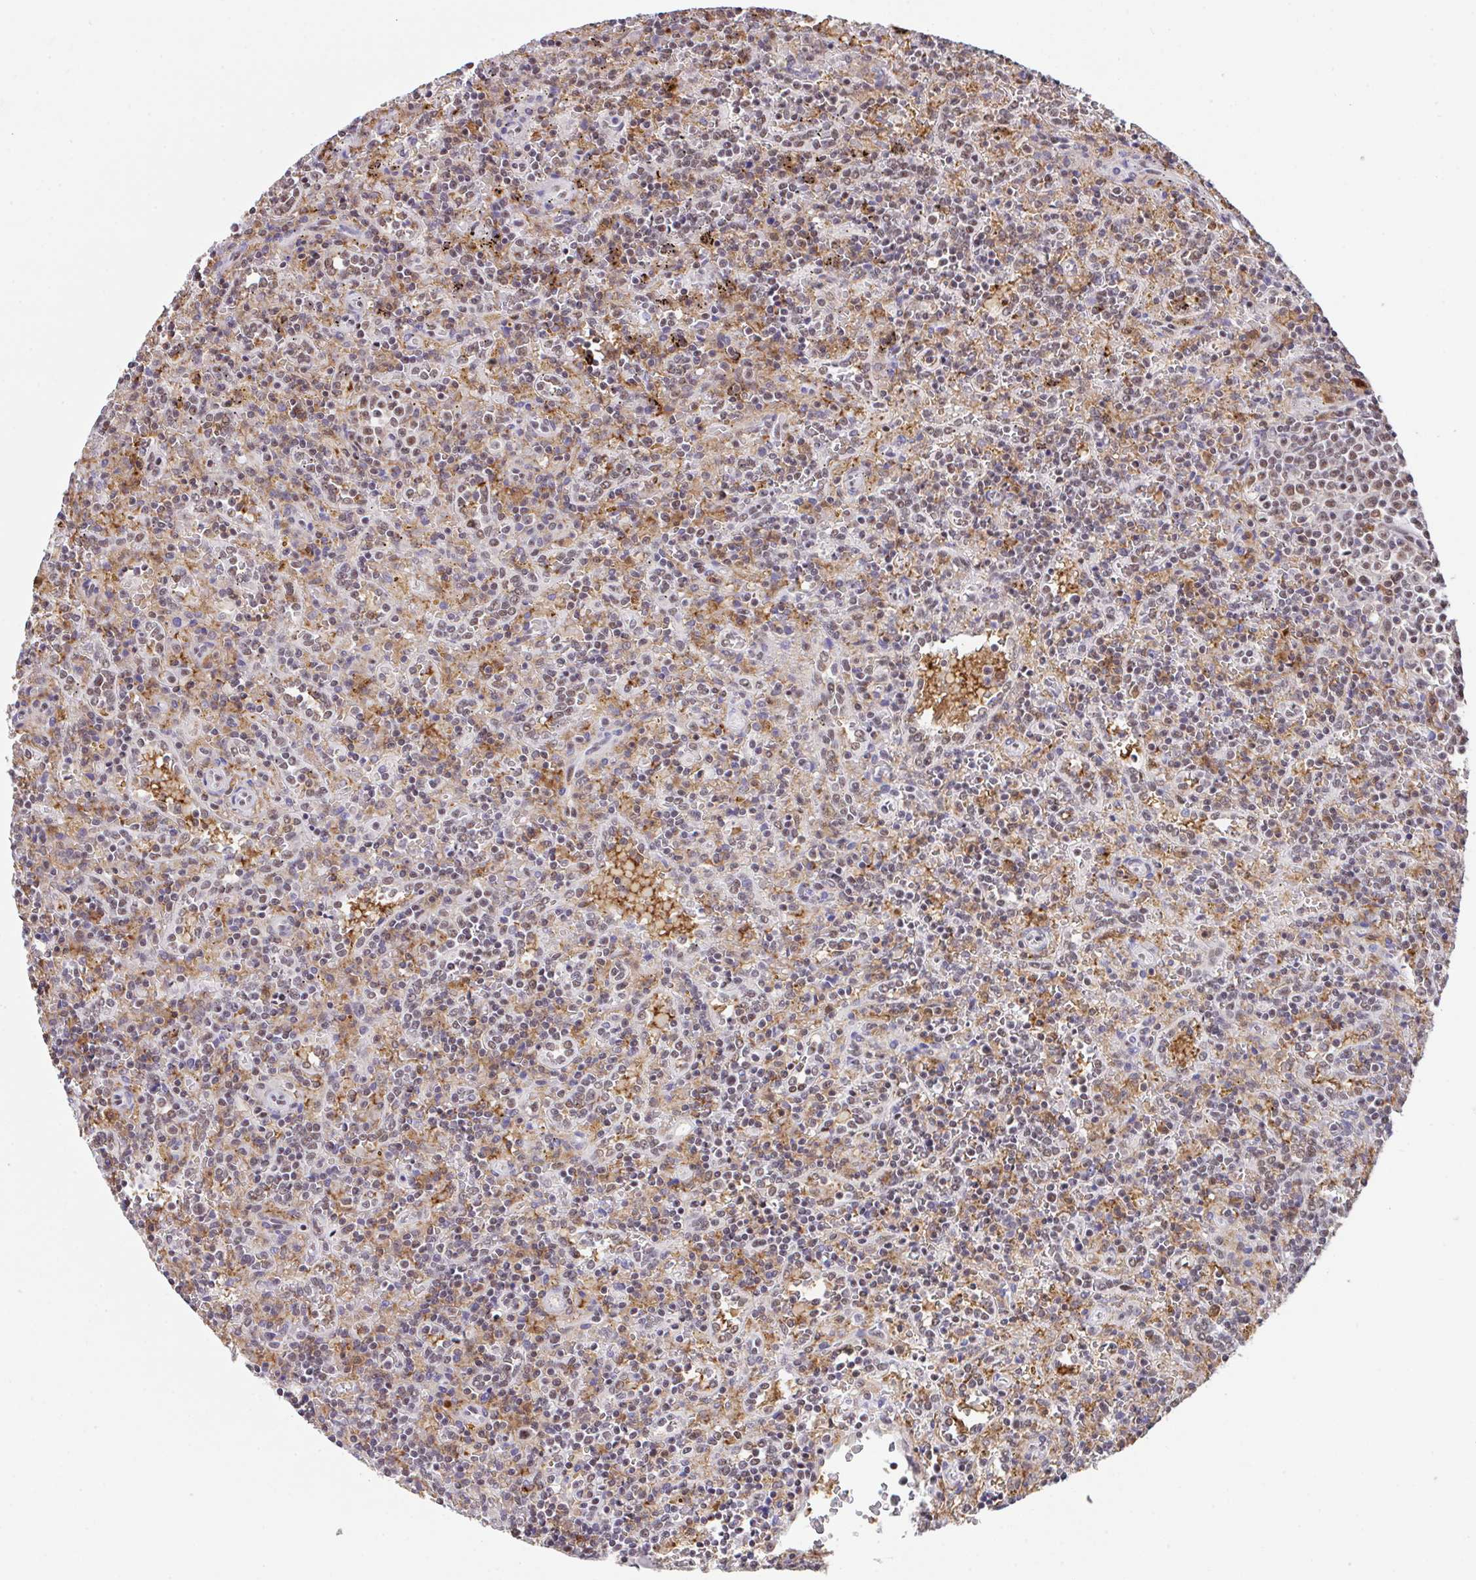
{"staining": {"intensity": "weak", "quantity": "25%-75%", "location": "nuclear"}, "tissue": "lymphoma", "cell_type": "Tumor cells", "image_type": "cancer", "snomed": [{"axis": "morphology", "description": "Malignant lymphoma, non-Hodgkin's type, Low grade"}, {"axis": "topography", "description": "Spleen"}], "caption": "An immunohistochemistry (IHC) photomicrograph of tumor tissue is shown. Protein staining in brown labels weak nuclear positivity in lymphoma within tumor cells.", "gene": "OR6K3", "patient": {"sex": "male", "age": 67}}